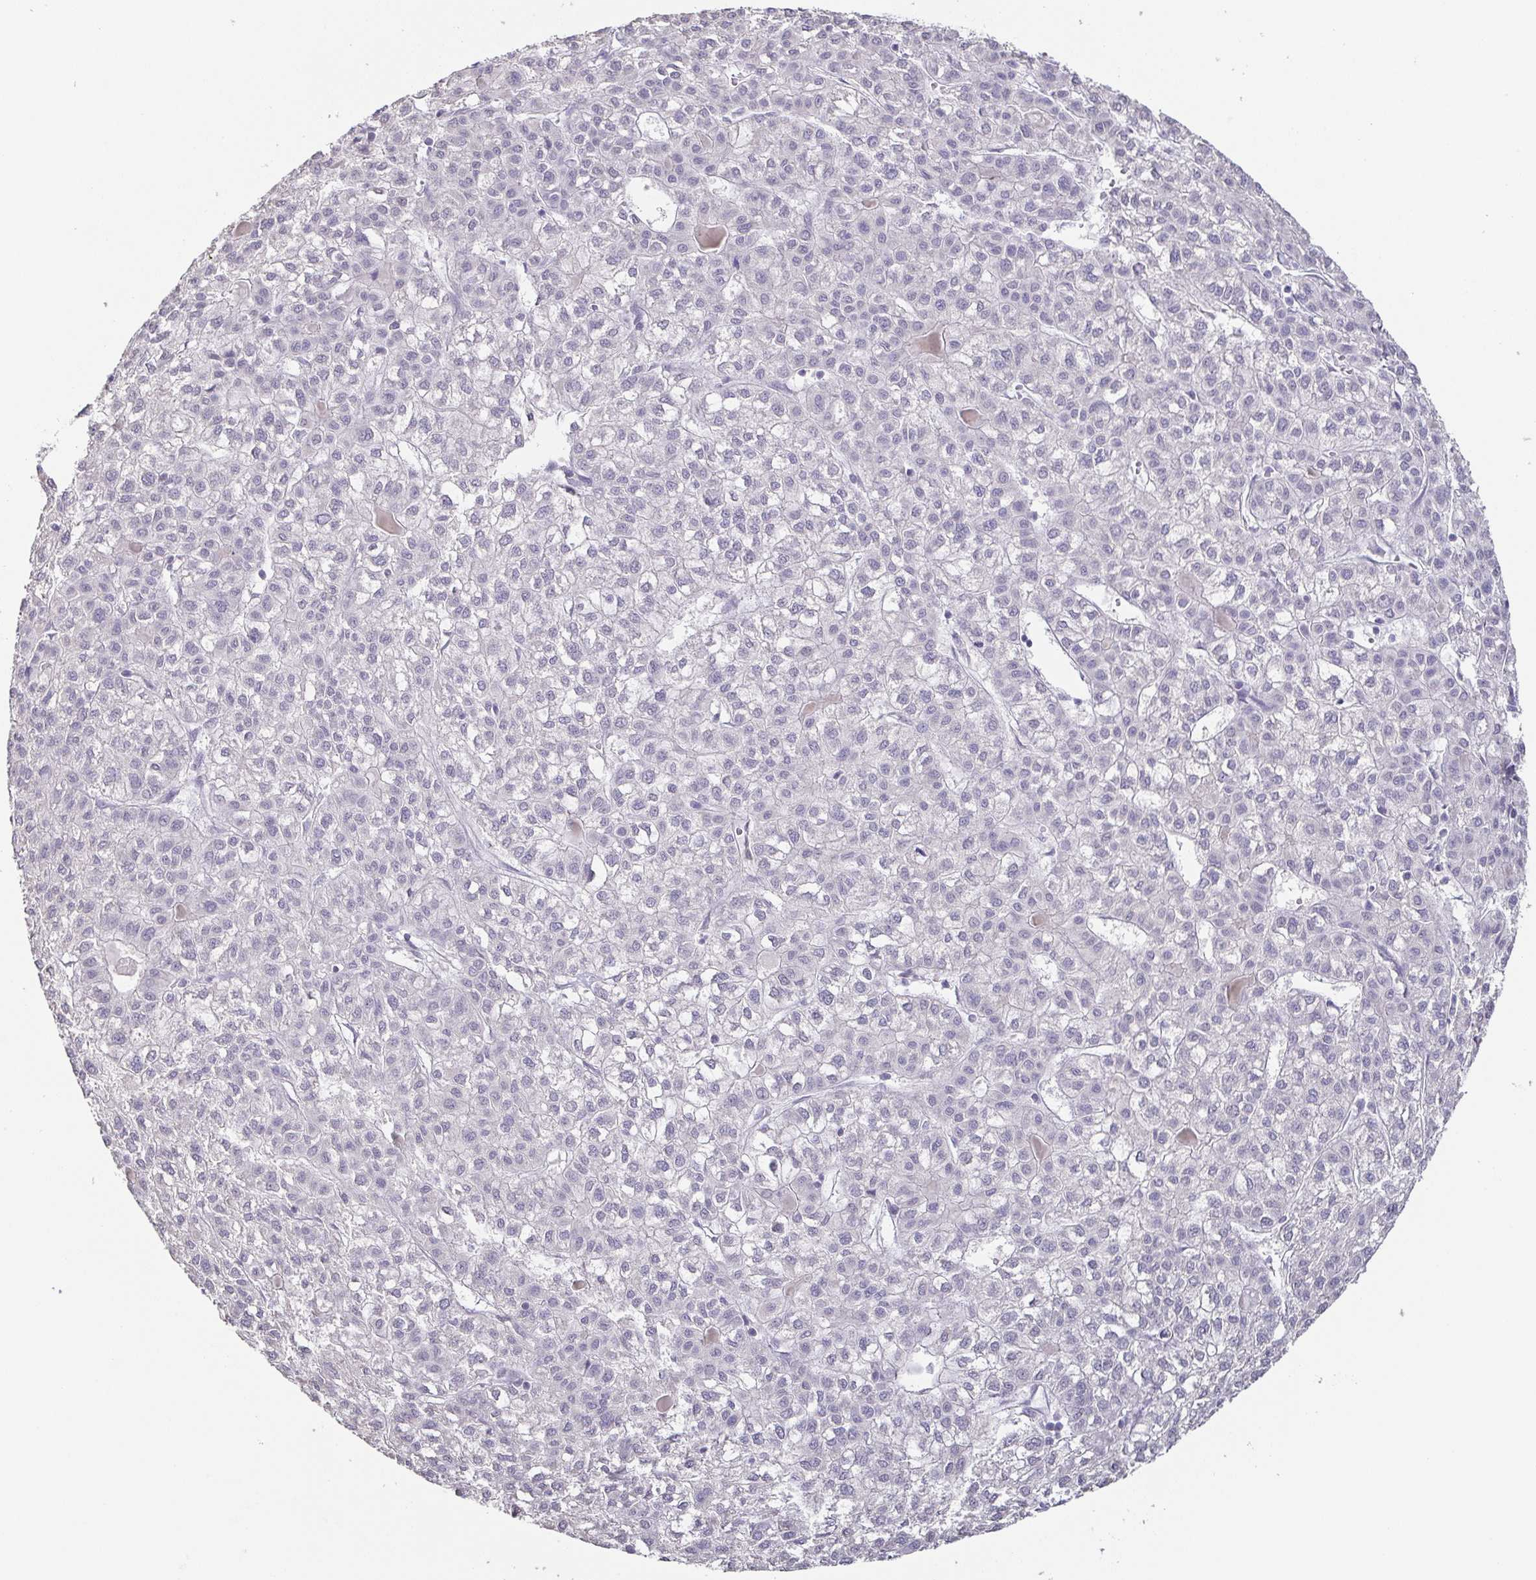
{"staining": {"intensity": "negative", "quantity": "none", "location": "none"}, "tissue": "liver cancer", "cell_type": "Tumor cells", "image_type": "cancer", "snomed": [{"axis": "morphology", "description": "Carcinoma, Hepatocellular, NOS"}, {"axis": "topography", "description": "Liver"}], "caption": "Immunohistochemical staining of liver hepatocellular carcinoma shows no significant expression in tumor cells.", "gene": "NEFH", "patient": {"sex": "female", "age": 43}}